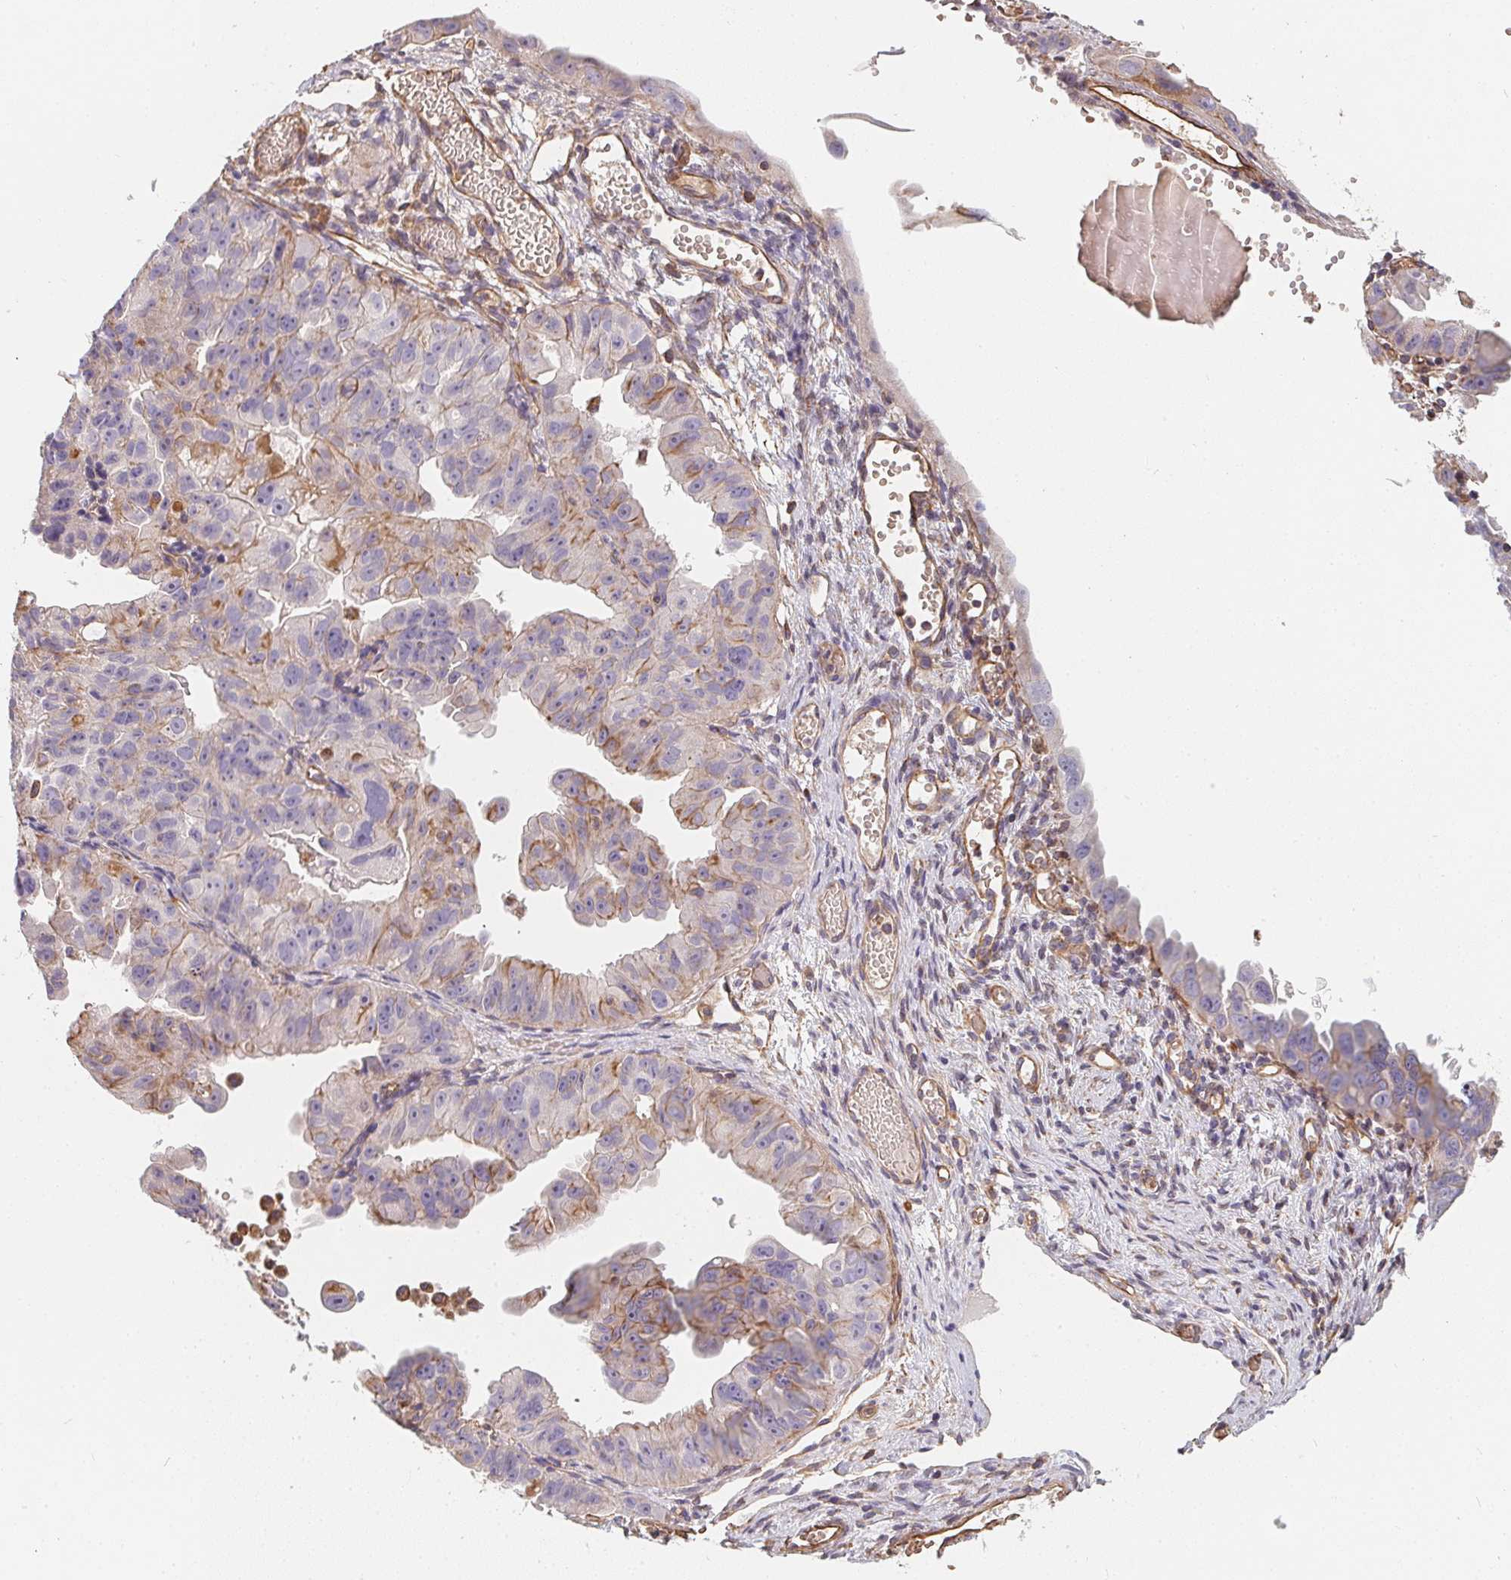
{"staining": {"intensity": "moderate", "quantity": "<25%", "location": "cytoplasmic/membranous"}, "tissue": "ovarian cancer", "cell_type": "Tumor cells", "image_type": "cancer", "snomed": [{"axis": "morphology", "description": "Carcinoma, endometroid"}, {"axis": "topography", "description": "Ovary"}], "caption": "This is an image of IHC staining of ovarian endometroid carcinoma, which shows moderate positivity in the cytoplasmic/membranous of tumor cells.", "gene": "TBKBP1", "patient": {"sex": "female", "age": 85}}